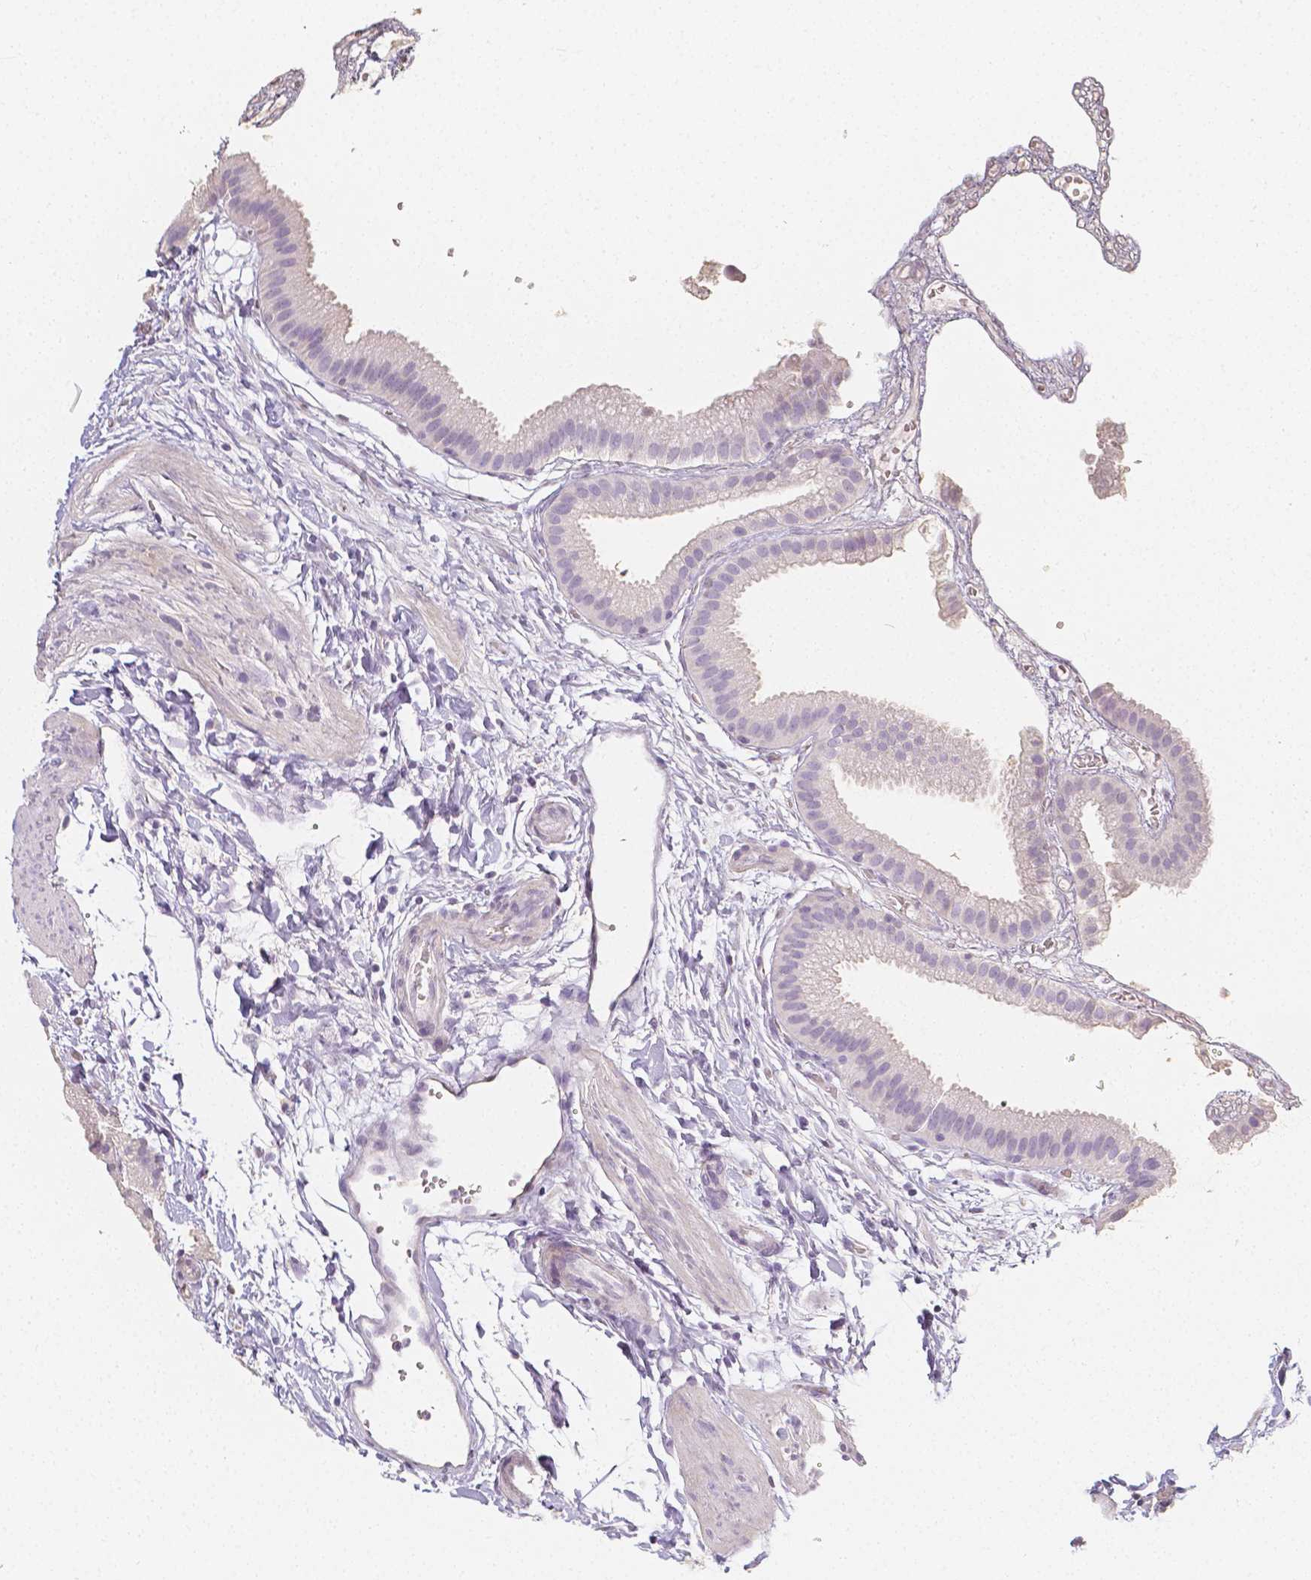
{"staining": {"intensity": "negative", "quantity": "none", "location": "none"}, "tissue": "gallbladder", "cell_type": "Glandular cells", "image_type": "normal", "snomed": [{"axis": "morphology", "description": "Normal tissue, NOS"}, {"axis": "topography", "description": "Gallbladder"}], "caption": "DAB immunohistochemical staining of unremarkable human gallbladder reveals no significant positivity in glandular cells. The staining is performed using DAB (3,3'-diaminobenzidine) brown chromogen with nuclei counter-stained in using hematoxylin.", "gene": "THY1", "patient": {"sex": "female", "age": 63}}